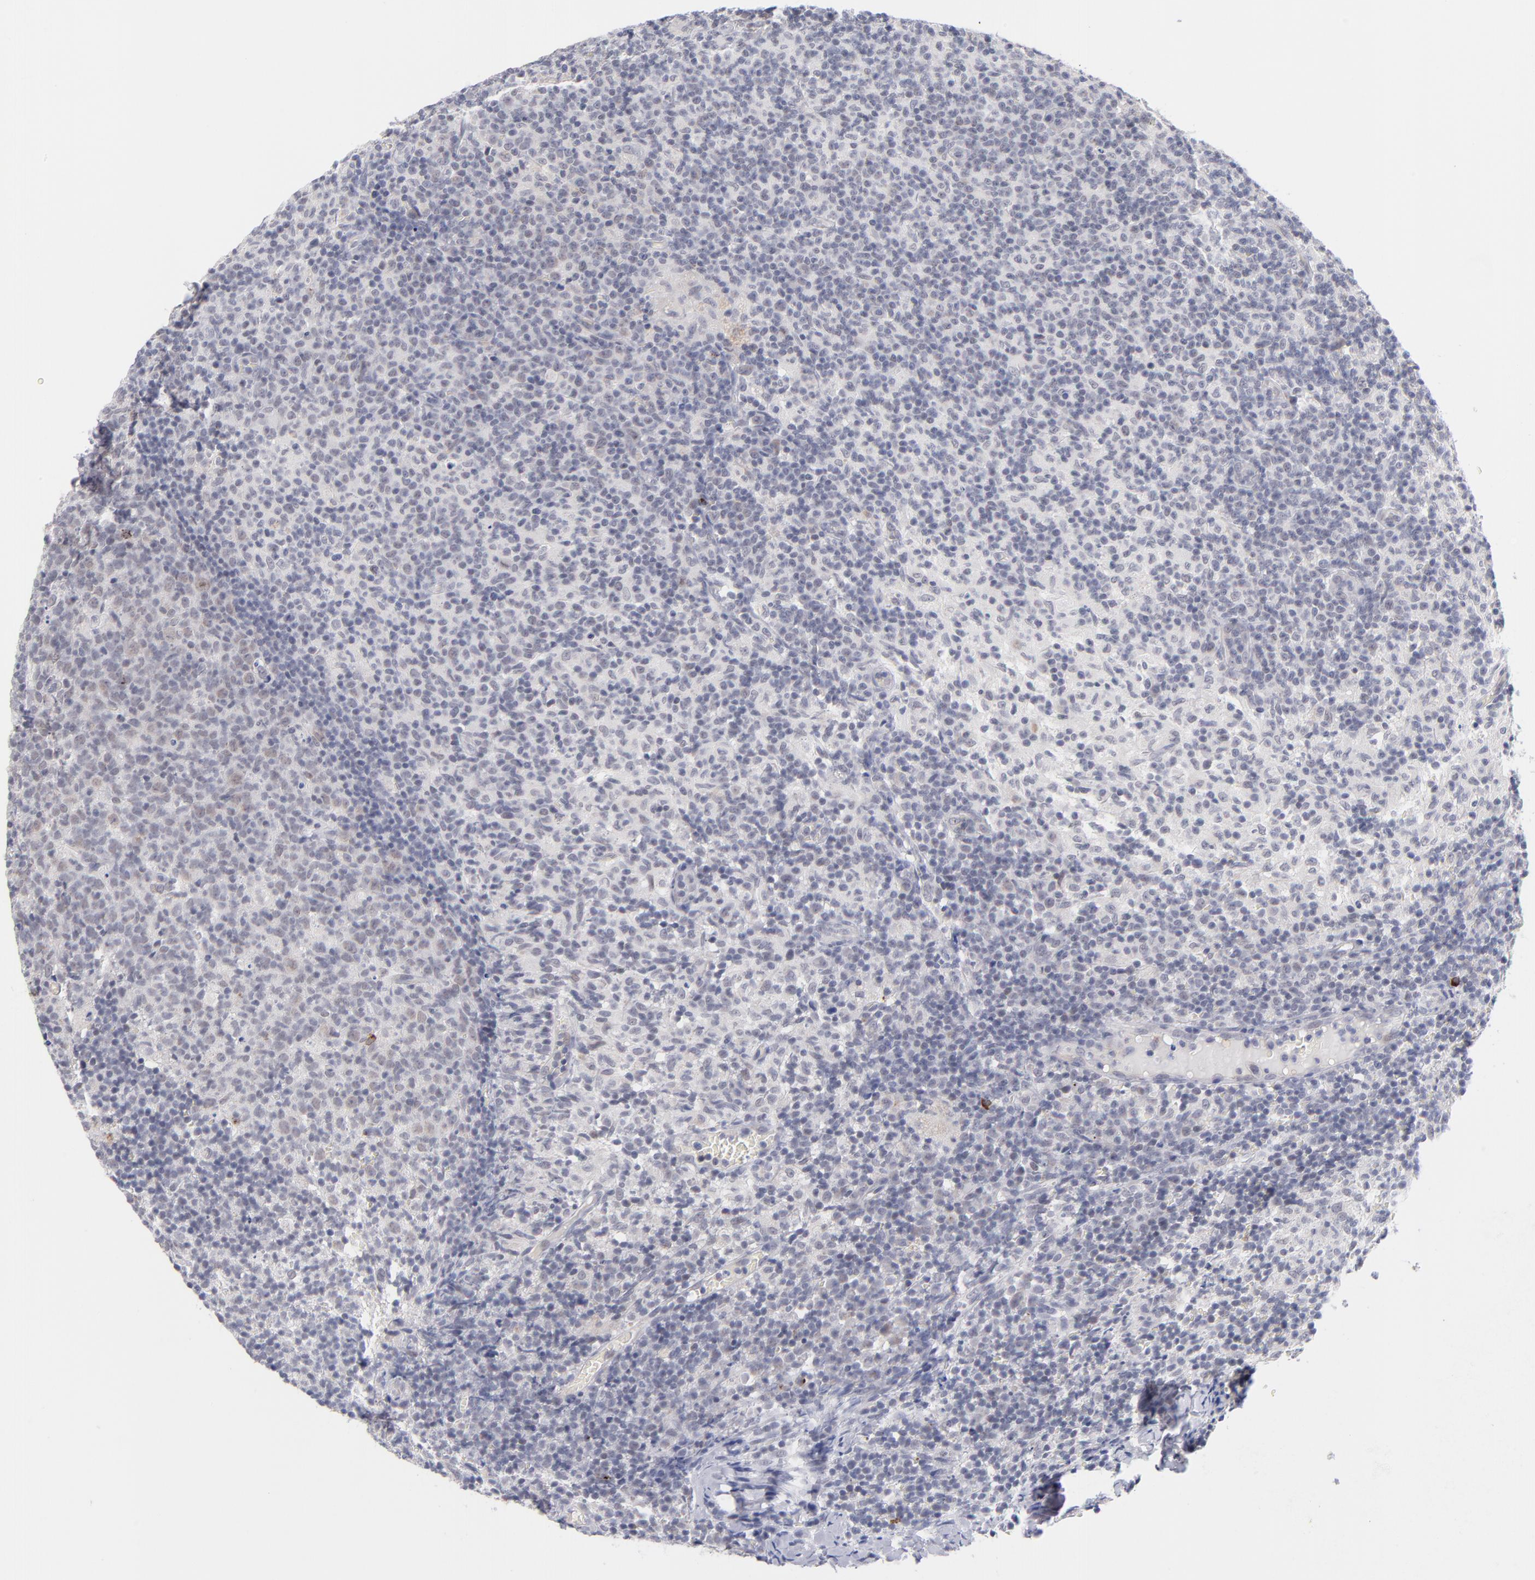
{"staining": {"intensity": "negative", "quantity": "none", "location": "none"}, "tissue": "lymph node", "cell_type": "Germinal center cells", "image_type": "normal", "snomed": [{"axis": "morphology", "description": "Normal tissue, NOS"}, {"axis": "morphology", "description": "Inflammation, NOS"}, {"axis": "topography", "description": "Lymph node"}], "caption": "Immunohistochemistry micrograph of unremarkable human lymph node stained for a protein (brown), which shows no staining in germinal center cells.", "gene": "WSB1", "patient": {"sex": "male", "age": 55}}